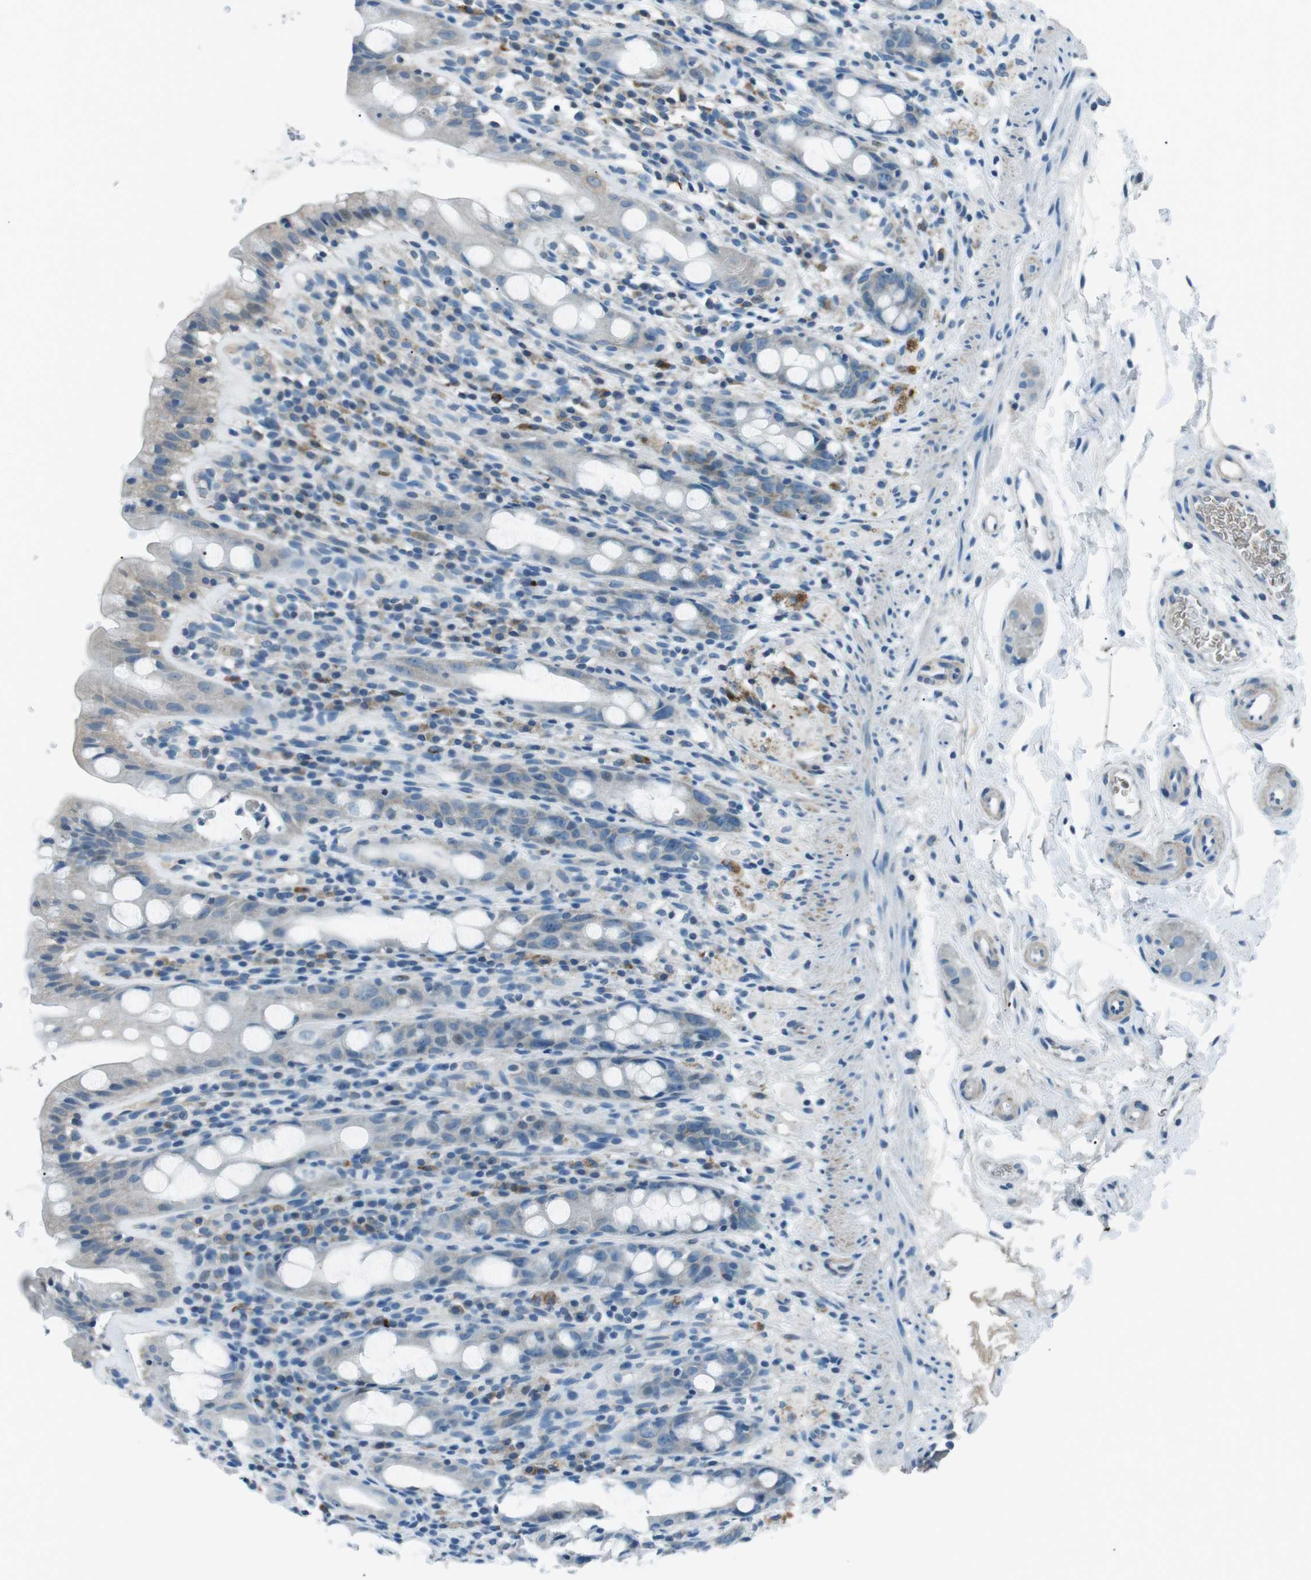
{"staining": {"intensity": "negative", "quantity": "none", "location": "none"}, "tissue": "rectum", "cell_type": "Glandular cells", "image_type": "normal", "snomed": [{"axis": "morphology", "description": "Normal tissue, NOS"}, {"axis": "topography", "description": "Rectum"}], "caption": "DAB immunohistochemical staining of benign human rectum reveals no significant expression in glandular cells. (DAB (3,3'-diaminobenzidine) IHC visualized using brightfield microscopy, high magnification).", "gene": "ST6GAL1", "patient": {"sex": "male", "age": 44}}